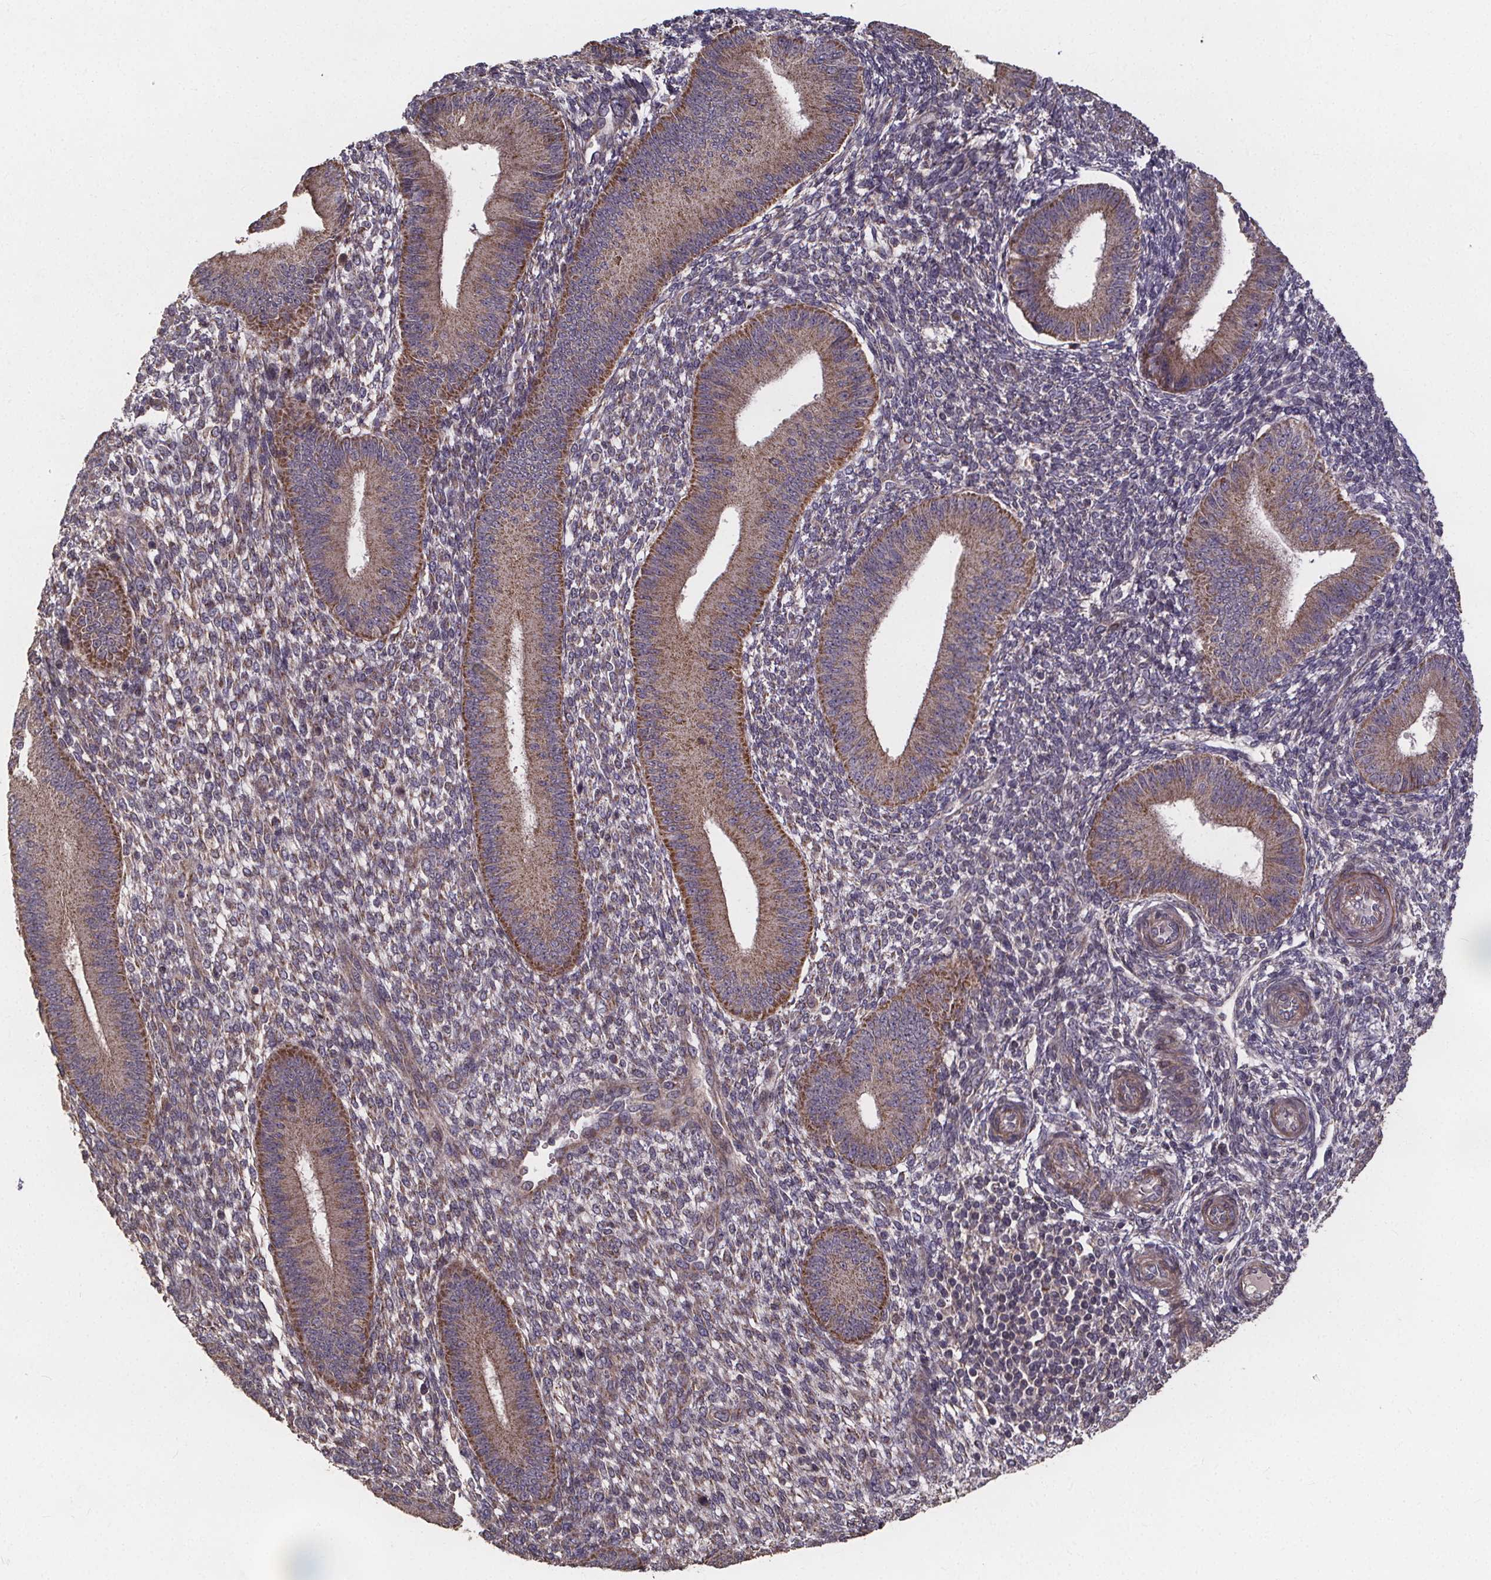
{"staining": {"intensity": "weak", "quantity": "<25%", "location": "cytoplasmic/membranous"}, "tissue": "endometrium", "cell_type": "Cells in endometrial stroma", "image_type": "normal", "snomed": [{"axis": "morphology", "description": "Normal tissue, NOS"}, {"axis": "topography", "description": "Endometrium"}], "caption": "Micrograph shows no protein expression in cells in endometrial stroma of normal endometrium. Nuclei are stained in blue.", "gene": "YME1L1", "patient": {"sex": "female", "age": 39}}